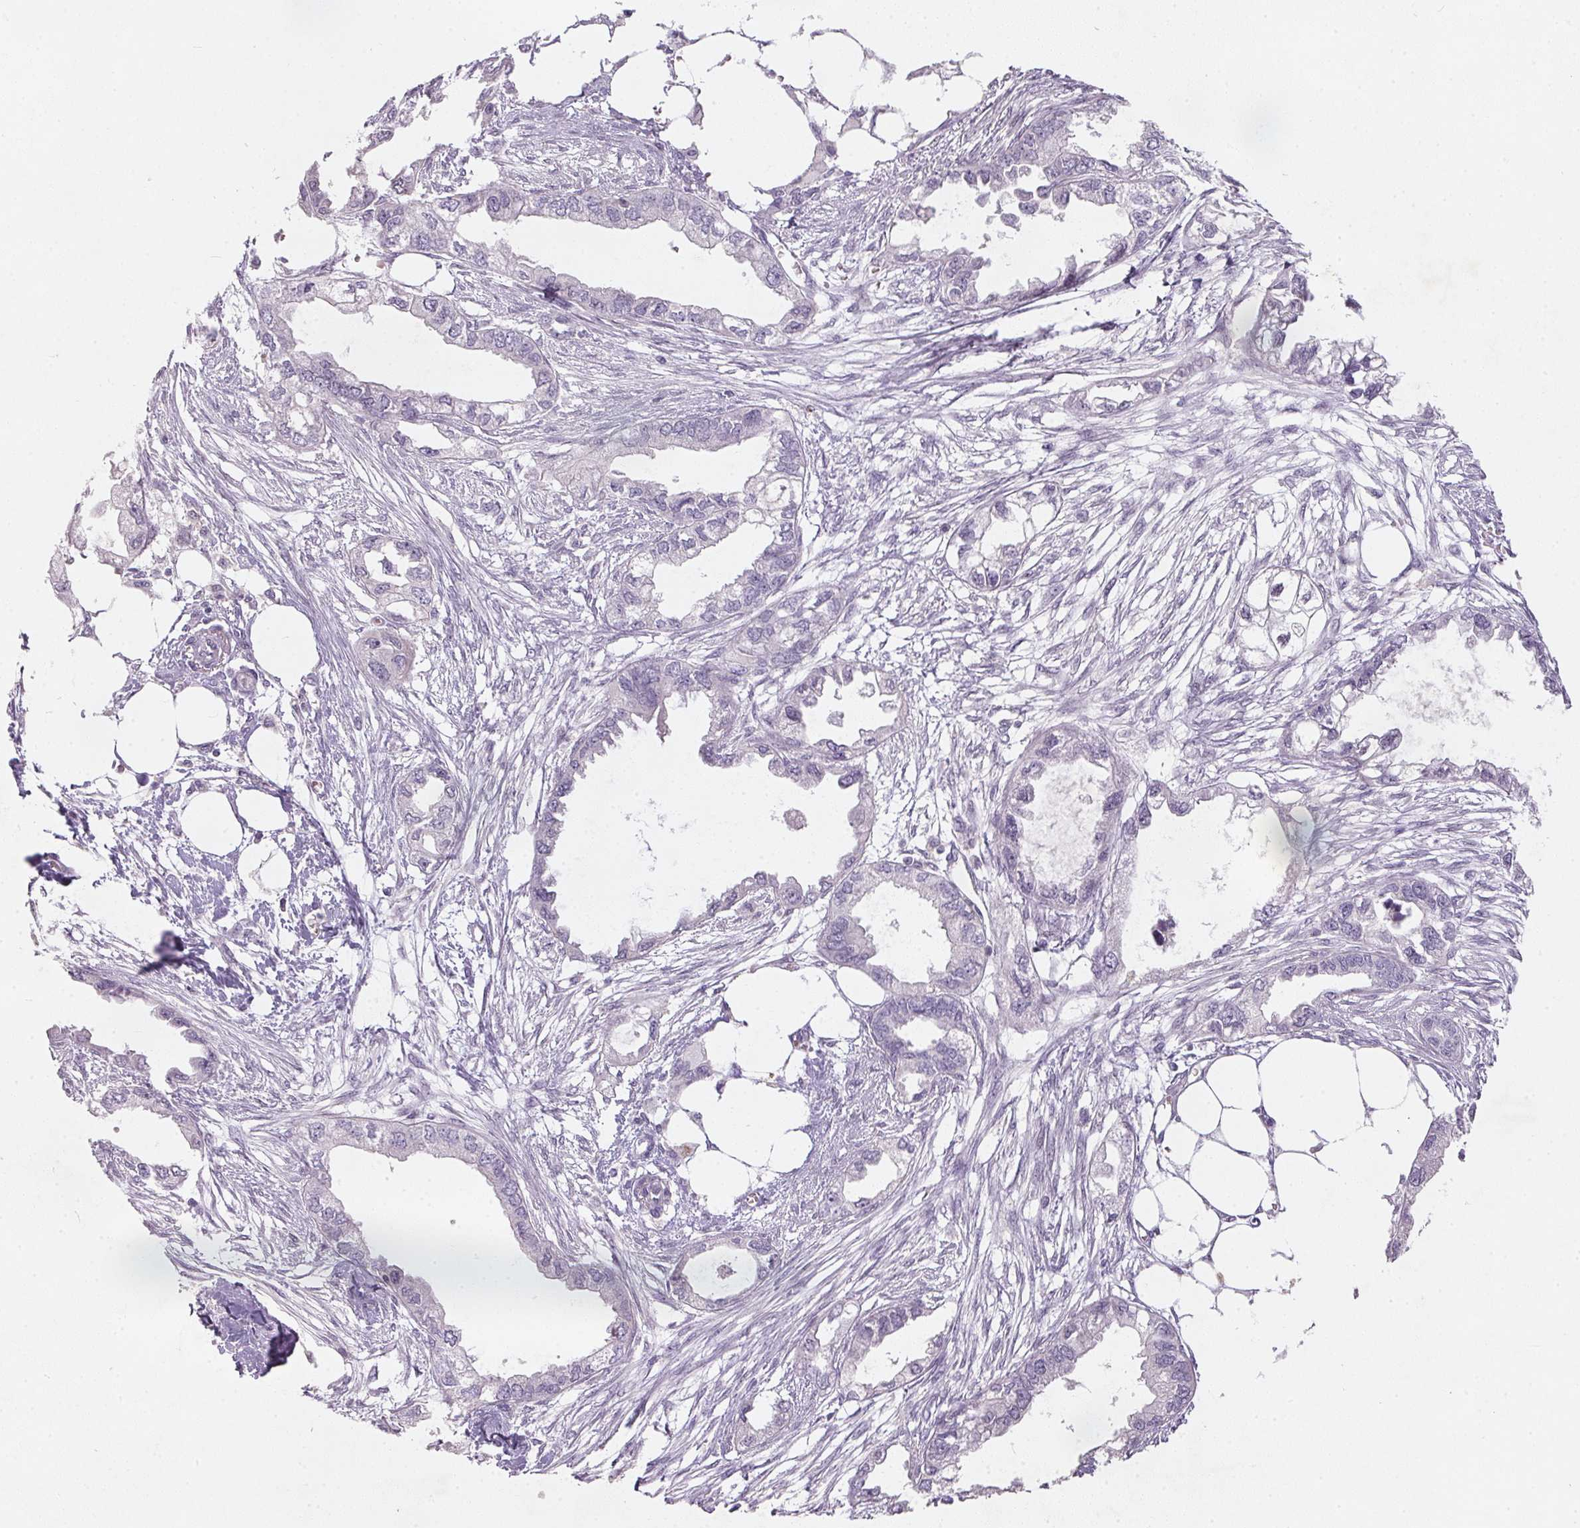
{"staining": {"intensity": "negative", "quantity": "none", "location": "none"}, "tissue": "endometrial cancer", "cell_type": "Tumor cells", "image_type": "cancer", "snomed": [{"axis": "morphology", "description": "Adenocarcinoma, NOS"}, {"axis": "morphology", "description": "Adenocarcinoma, metastatic, NOS"}, {"axis": "topography", "description": "Adipose tissue"}, {"axis": "topography", "description": "Endometrium"}], "caption": "Immunohistochemical staining of human metastatic adenocarcinoma (endometrial) exhibits no significant positivity in tumor cells.", "gene": "KCNK15", "patient": {"sex": "female", "age": 67}}